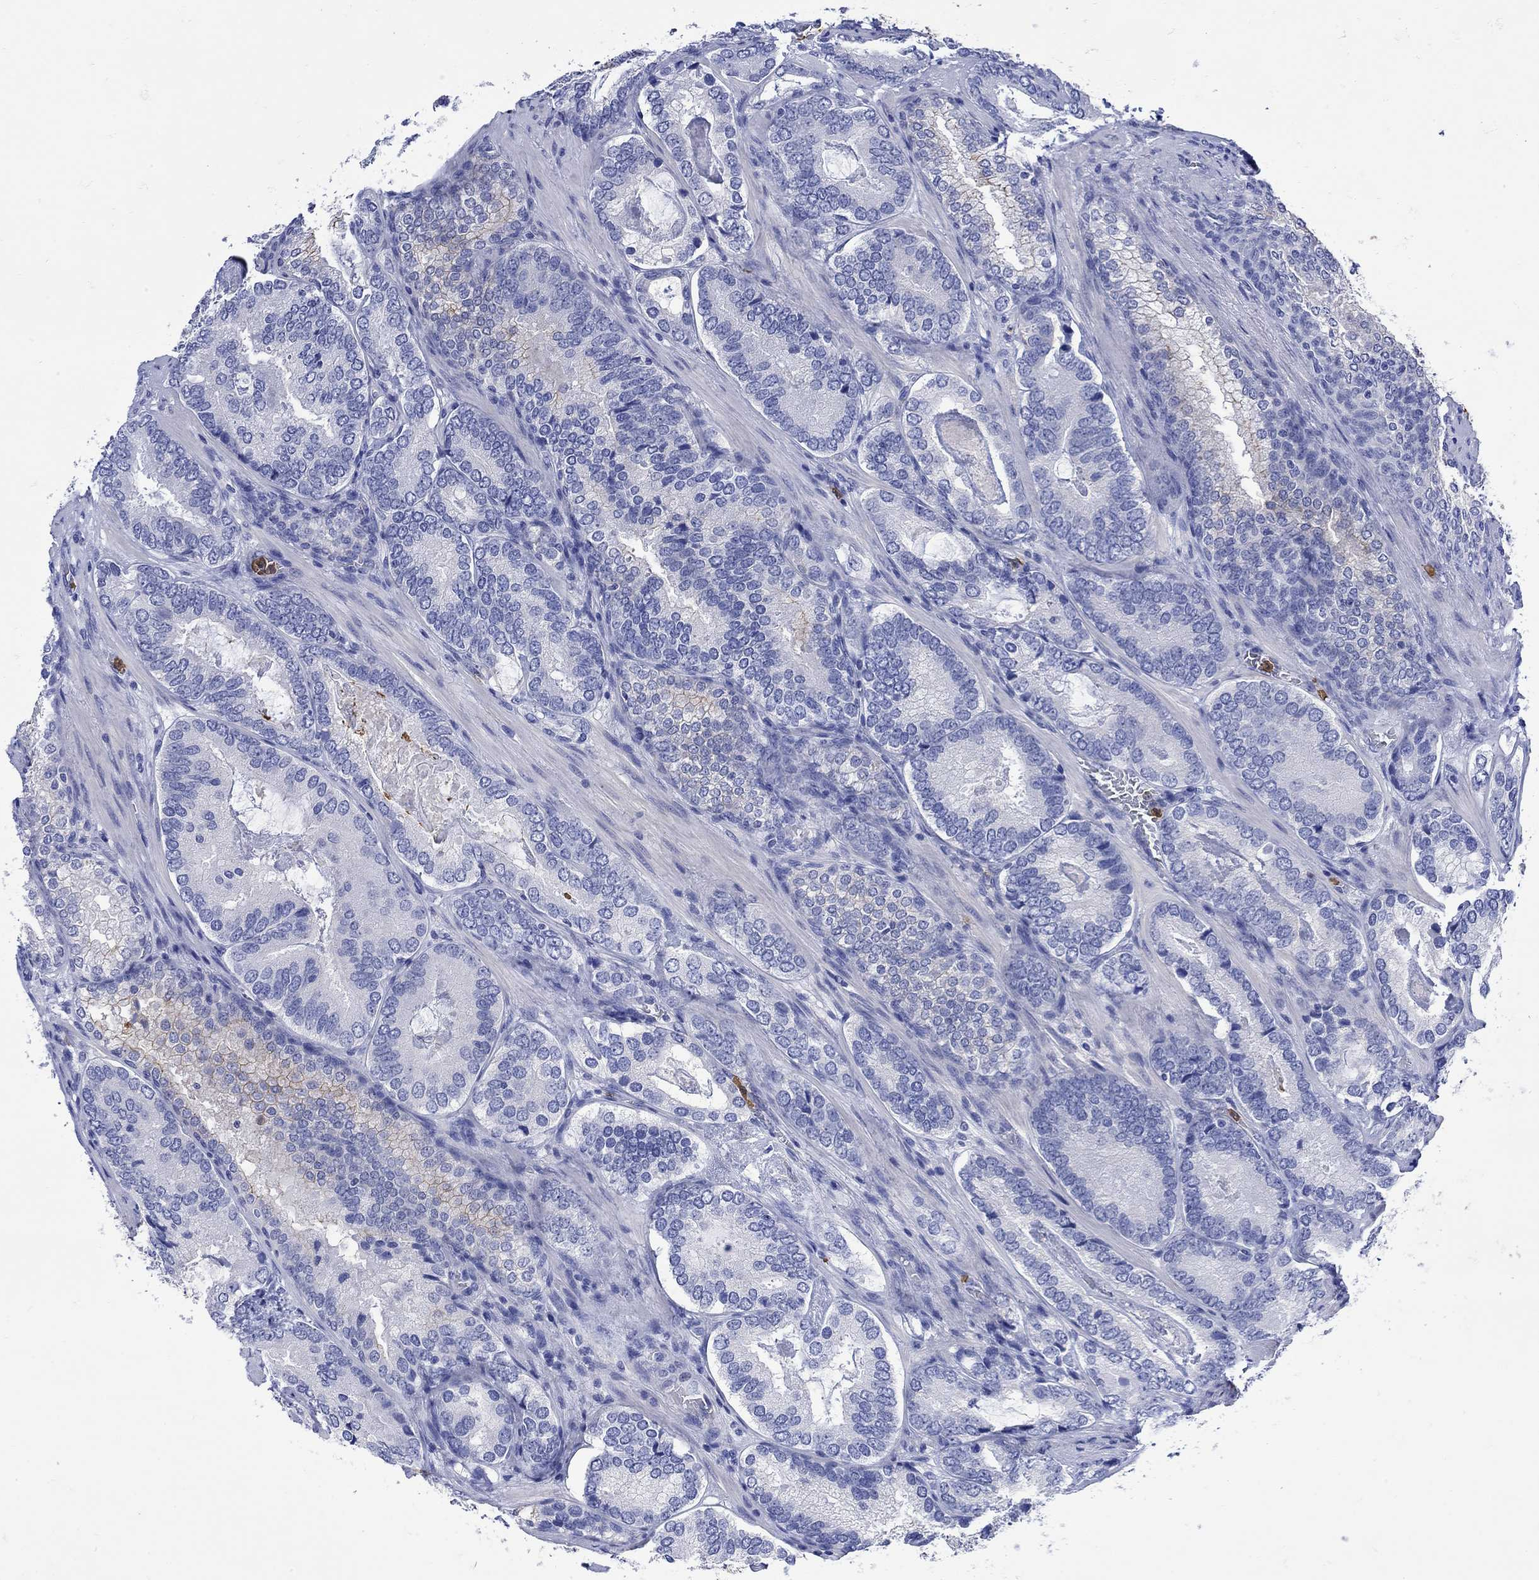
{"staining": {"intensity": "negative", "quantity": "none", "location": "none"}, "tissue": "prostate cancer", "cell_type": "Tumor cells", "image_type": "cancer", "snomed": [{"axis": "morphology", "description": "Adenocarcinoma, Low grade"}, {"axis": "topography", "description": "Prostate"}], "caption": "Immunohistochemistry (IHC) photomicrograph of human prostate low-grade adenocarcinoma stained for a protein (brown), which demonstrates no expression in tumor cells. Nuclei are stained in blue.", "gene": "LINGO3", "patient": {"sex": "male", "age": 60}}